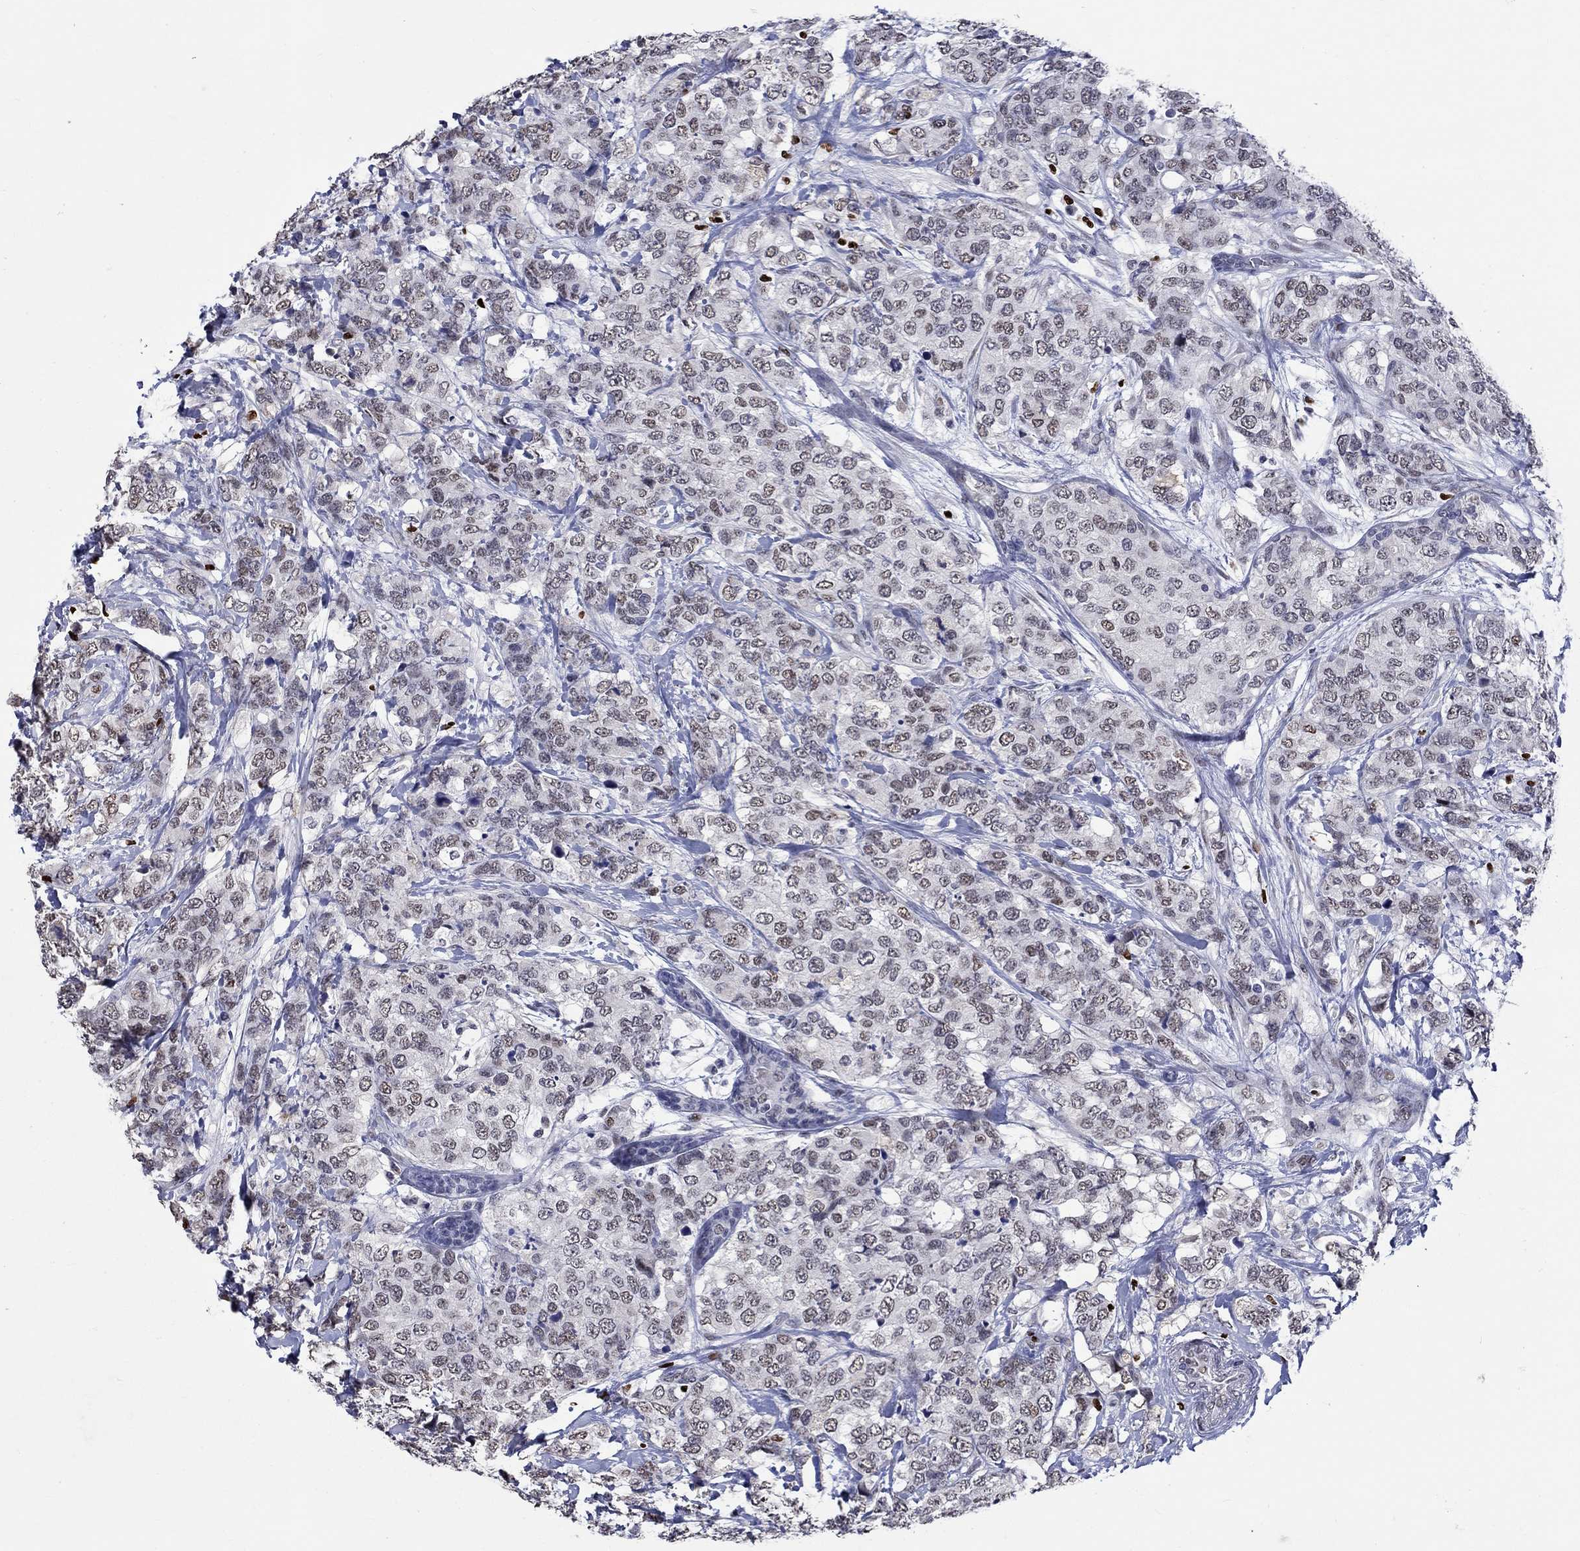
{"staining": {"intensity": "moderate", "quantity": "25%-75%", "location": "nuclear"}, "tissue": "breast cancer", "cell_type": "Tumor cells", "image_type": "cancer", "snomed": [{"axis": "morphology", "description": "Lobular carcinoma"}, {"axis": "topography", "description": "Breast"}], "caption": "Breast cancer (lobular carcinoma) was stained to show a protein in brown. There is medium levels of moderate nuclear expression in approximately 25%-75% of tumor cells.", "gene": "GATA2", "patient": {"sex": "female", "age": 59}}